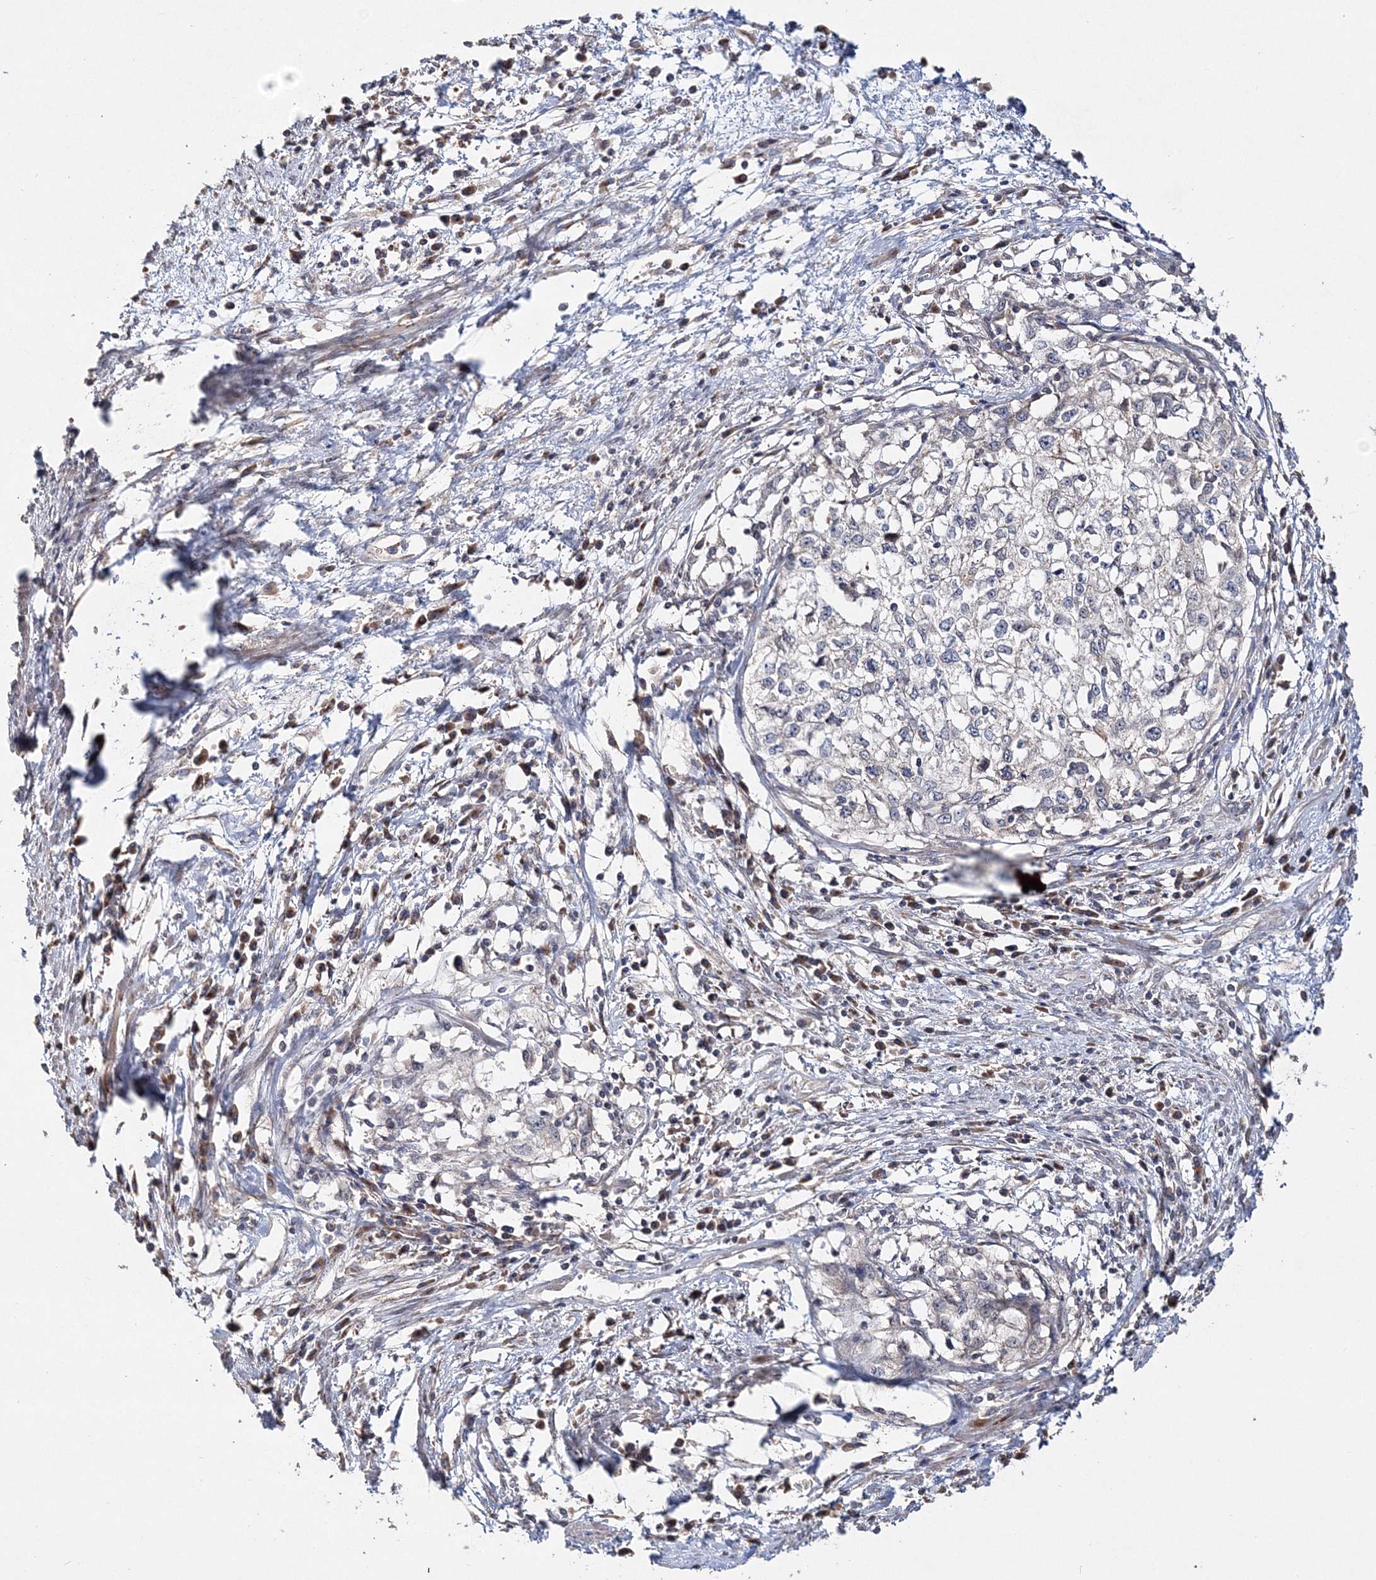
{"staining": {"intensity": "negative", "quantity": "none", "location": "none"}, "tissue": "cervical cancer", "cell_type": "Tumor cells", "image_type": "cancer", "snomed": [{"axis": "morphology", "description": "Squamous cell carcinoma, NOS"}, {"axis": "topography", "description": "Cervix"}], "caption": "Protein analysis of cervical squamous cell carcinoma exhibits no significant staining in tumor cells. (DAB (3,3'-diaminobenzidine) immunohistochemistry with hematoxylin counter stain).", "gene": "GJB5", "patient": {"sex": "female", "age": 57}}